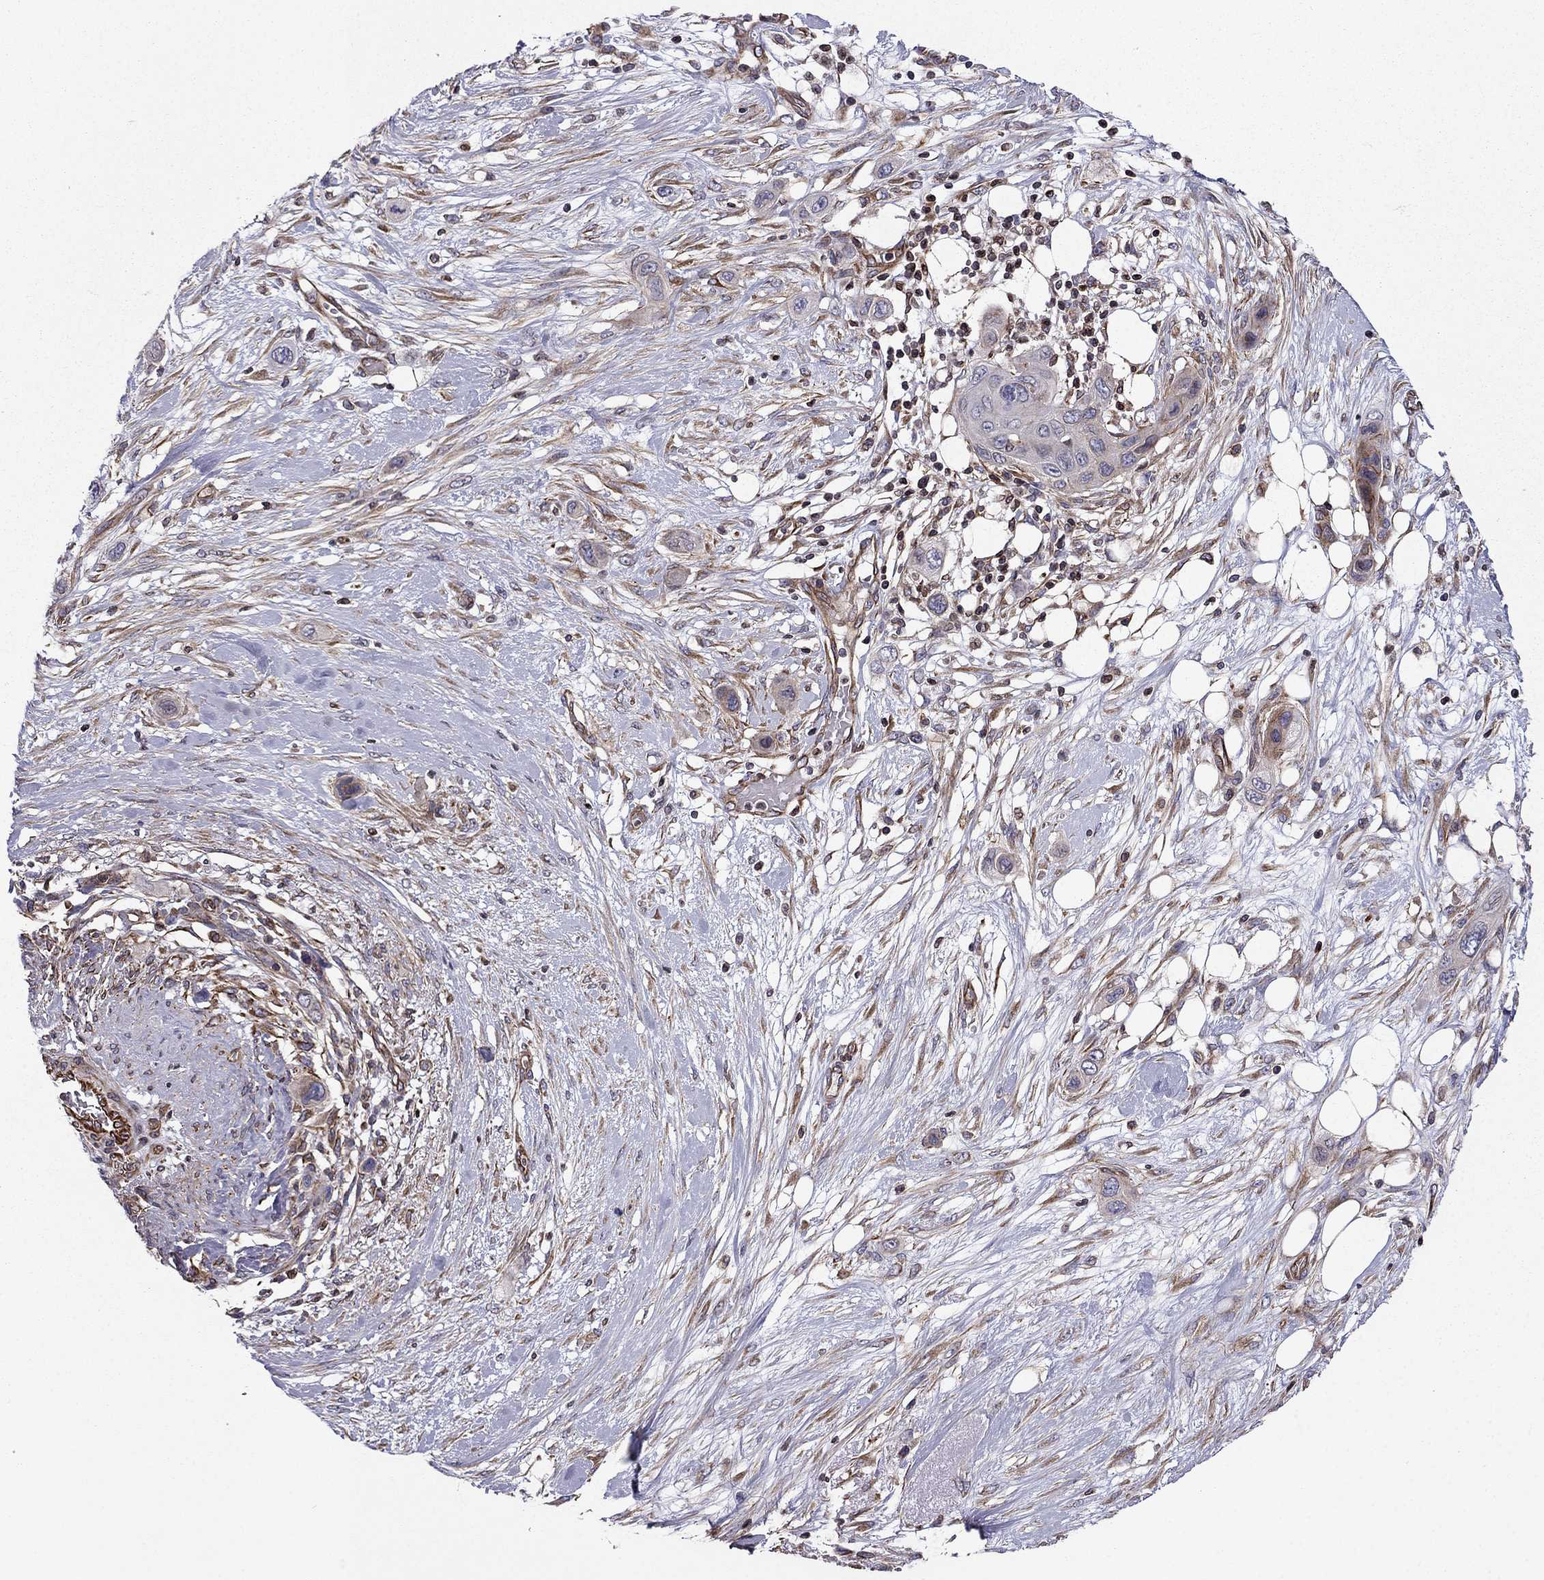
{"staining": {"intensity": "moderate", "quantity": "<25%", "location": "cytoplasmic/membranous"}, "tissue": "skin cancer", "cell_type": "Tumor cells", "image_type": "cancer", "snomed": [{"axis": "morphology", "description": "Squamous cell carcinoma, NOS"}, {"axis": "topography", "description": "Skin"}], "caption": "Immunohistochemistry staining of skin cancer (squamous cell carcinoma), which exhibits low levels of moderate cytoplasmic/membranous staining in approximately <25% of tumor cells indicating moderate cytoplasmic/membranous protein staining. The staining was performed using DAB (brown) for protein detection and nuclei were counterstained in hematoxylin (blue).", "gene": "CDC42BPA", "patient": {"sex": "male", "age": 79}}